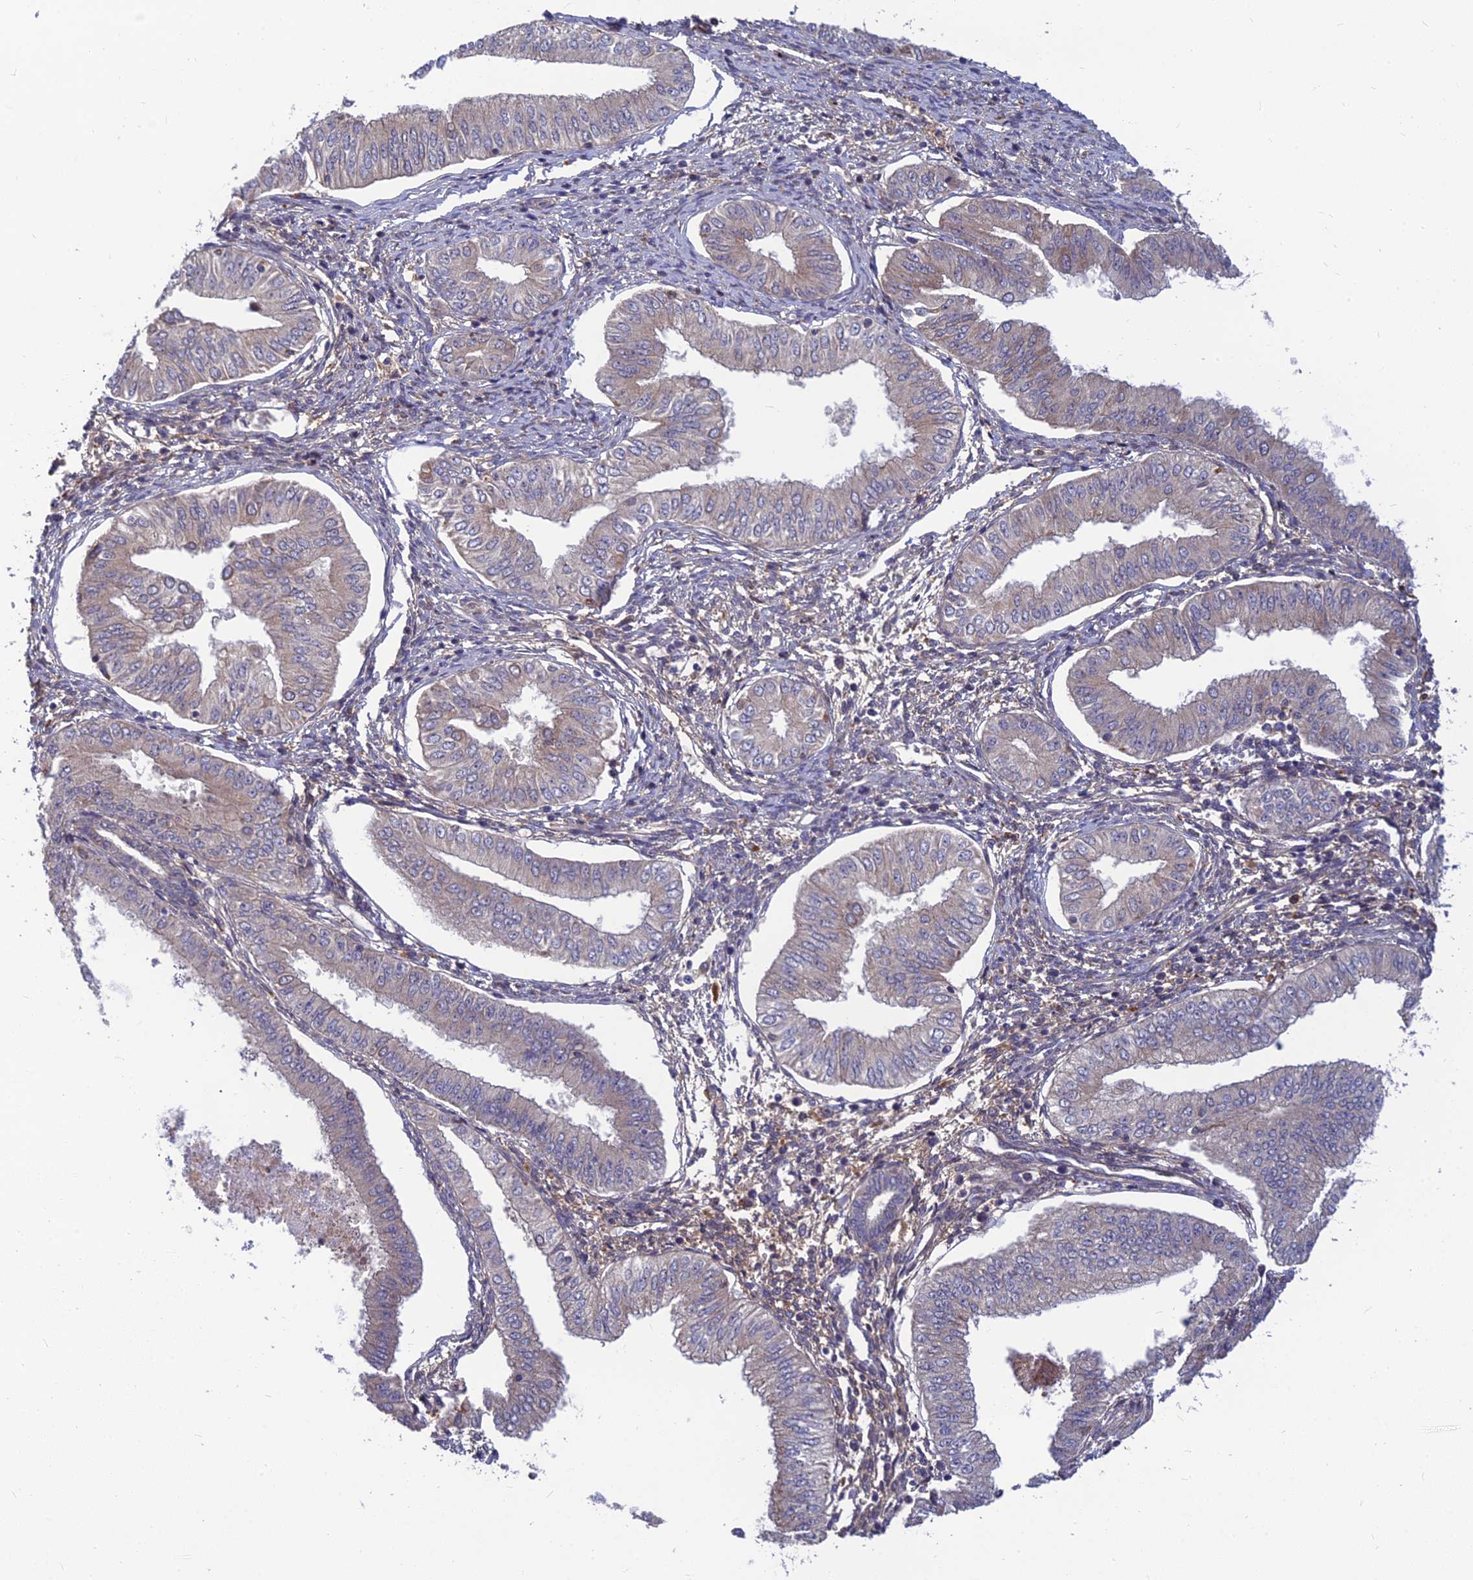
{"staining": {"intensity": "weak", "quantity": "<25%", "location": "cytoplasmic/membranous"}, "tissue": "endometrial cancer", "cell_type": "Tumor cells", "image_type": "cancer", "snomed": [{"axis": "morphology", "description": "Normal tissue, NOS"}, {"axis": "morphology", "description": "Adenocarcinoma, NOS"}, {"axis": "topography", "description": "Endometrium"}], "caption": "An immunohistochemistry histopathology image of adenocarcinoma (endometrial) is shown. There is no staining in tumor cells of adenocarcinoma (endometrial). Brightfield microscopy of IHC stained with DAB (3,3'-diaminobenzidine) (brown) and hematoxylin (blue), captured at high magnification.", "gene": "FAM151B", "patient": {"sex": "female", "age": 53}}